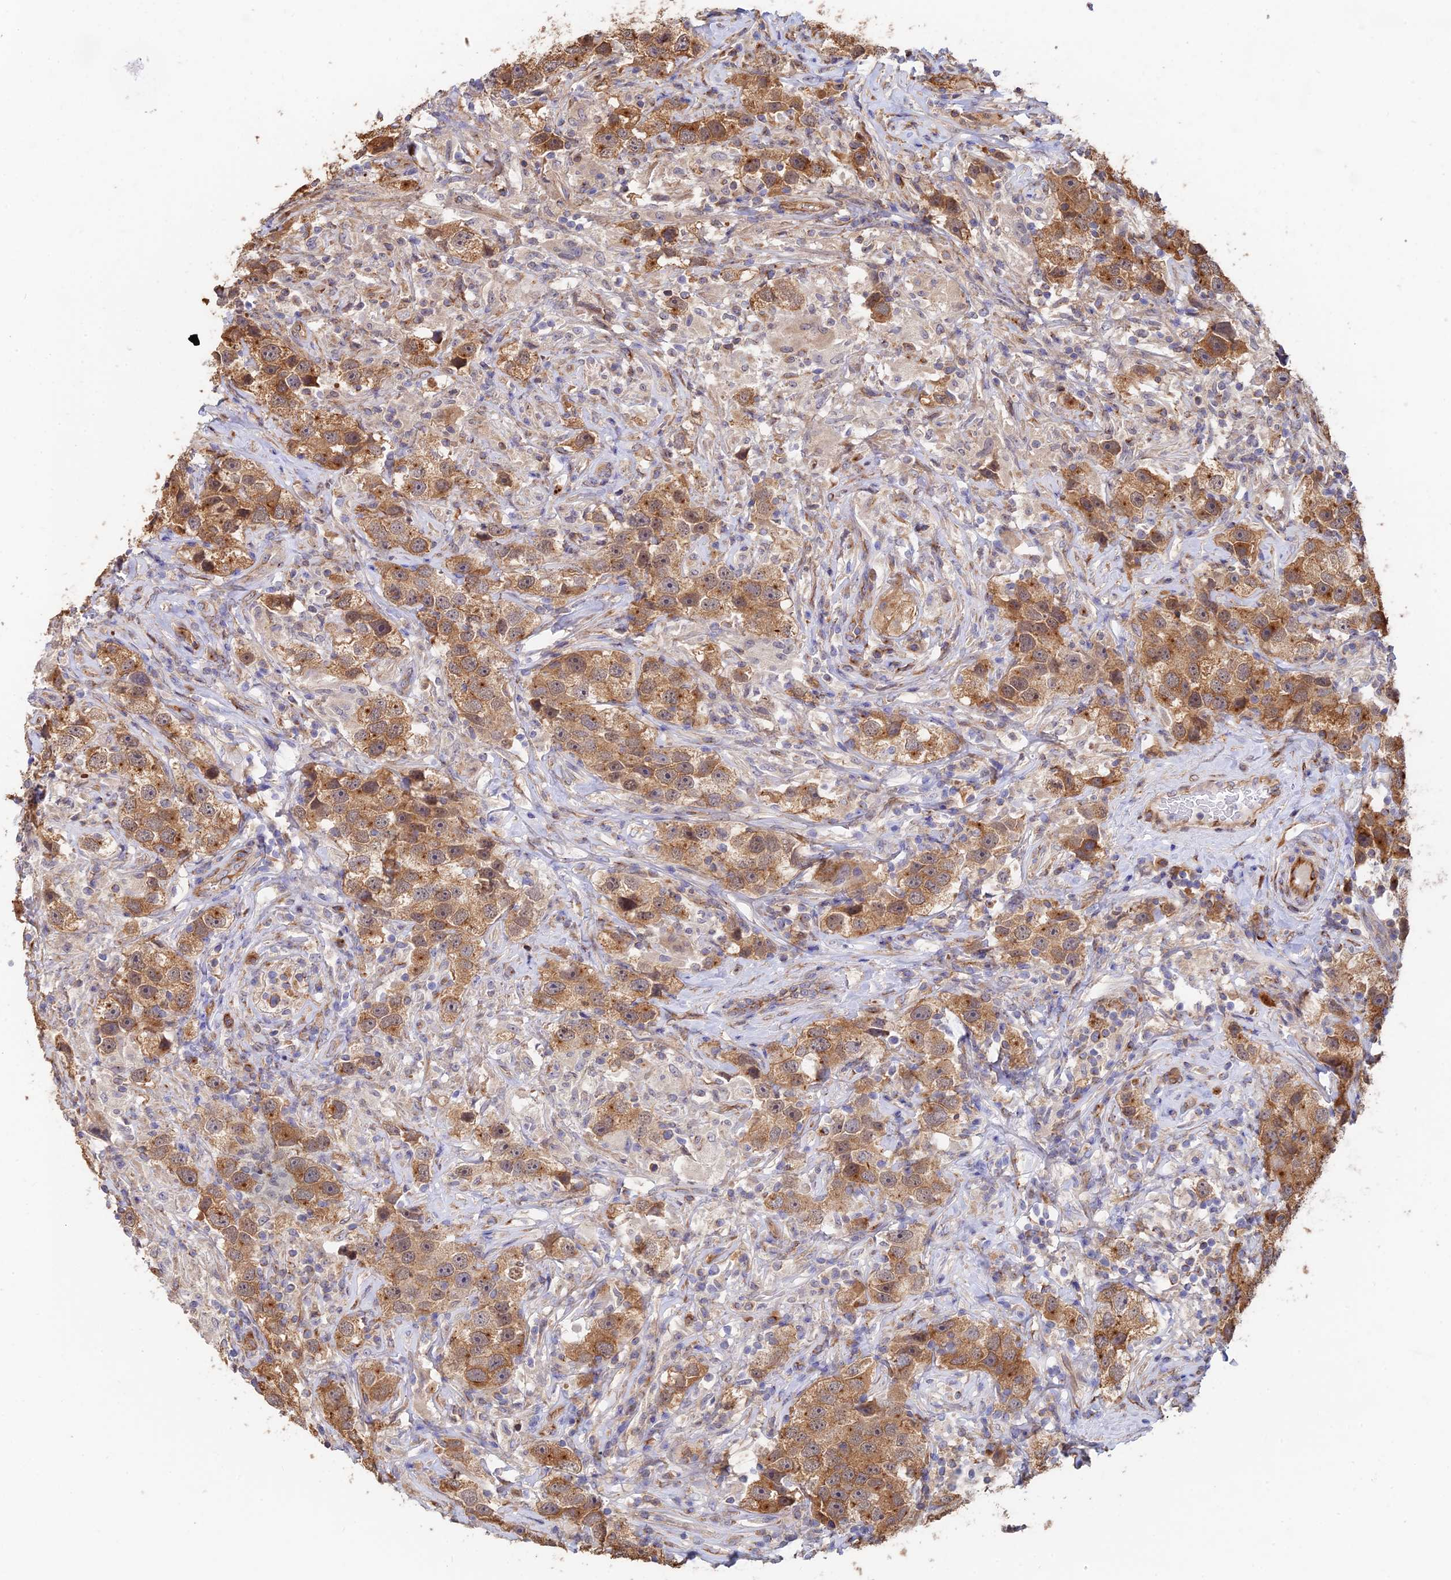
{"staining": {"intensity": "moderate", "quantity": ">75%", "location": "cytoplasmic/membranous"}, "tissue": "testis cancer", "cell_type": "Tumor cells", "image_type": "cancer", "snomed": [{"axis": "morphology", "description": "Seminoma, NOS"}, {"axis": "topography", "description": "Testis"}], "caption": "Seminoma (testis) stained with a brown dye exhibits moderate cytoplasmic/membranous positive positivity in approximately >75% of tumor cells.", "gene": "WBP11", "patient": {"sex": "male", "age": 49}}